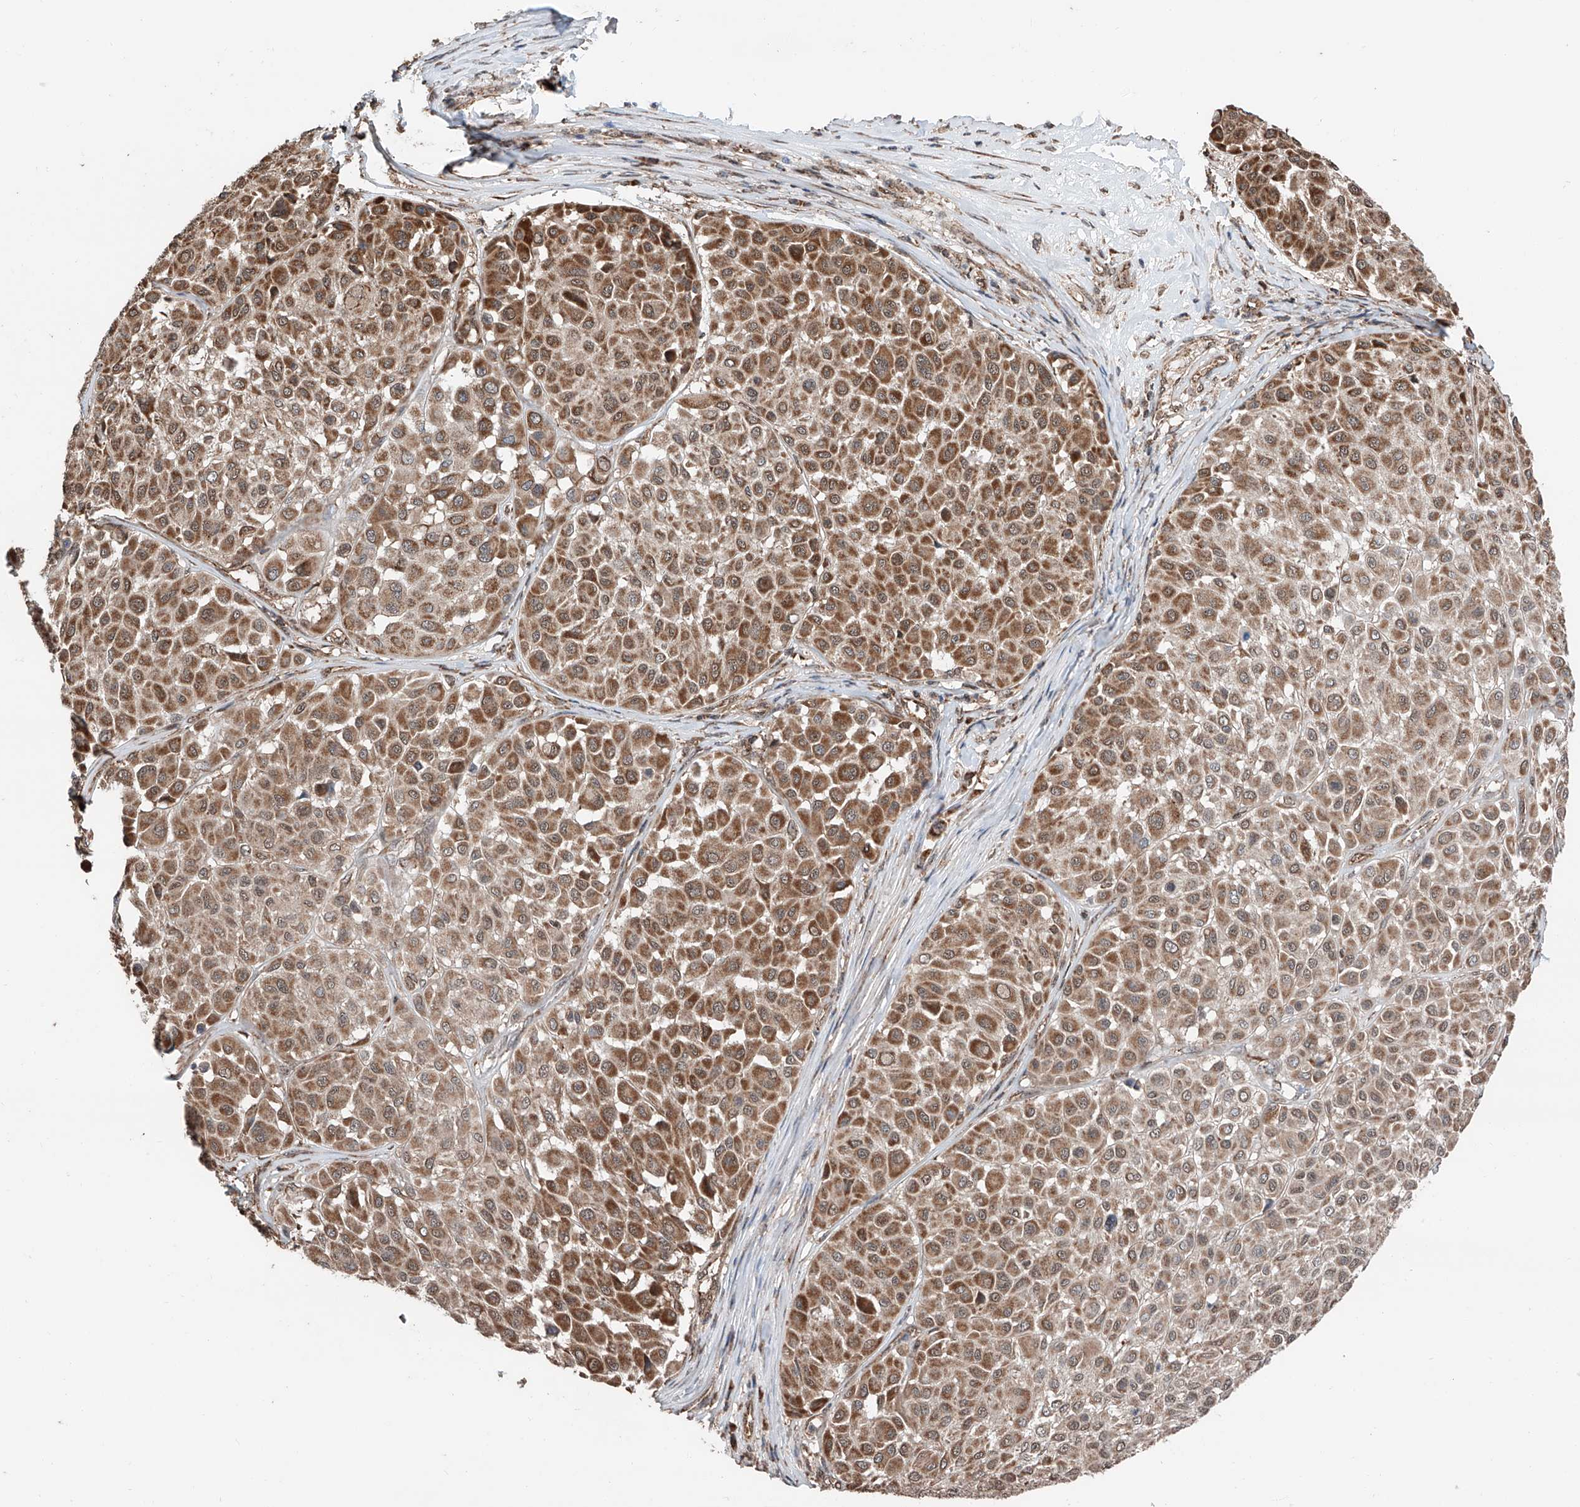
{"staining": {"intensity": "moderate", "quantity": ">75%", "location": "cytoplasmic/membranous"}, "tissue": "melanoma", "cell_type": "Tumor cells", "image_type": "cancer", "snomed": [{"axis": "morphology", "description": "Malignant melanoma, Metastatic site"}, {"axis": "topography", "description": "Soft tissue"}], "caption": "Immunohistochemistry (IHC) histopathology image of neoplastic tissue: human malignant melanoma (metastatic site) stained using immunohistochemistry shows medium levels of moderate protein expression localized specifically in the cytoplasmic/membranous of tumor cells, appearing as a cytoplasmic/membranous brown color.", "gene": "ZNF445", "patient": {"sex": "male", "age": 41}}